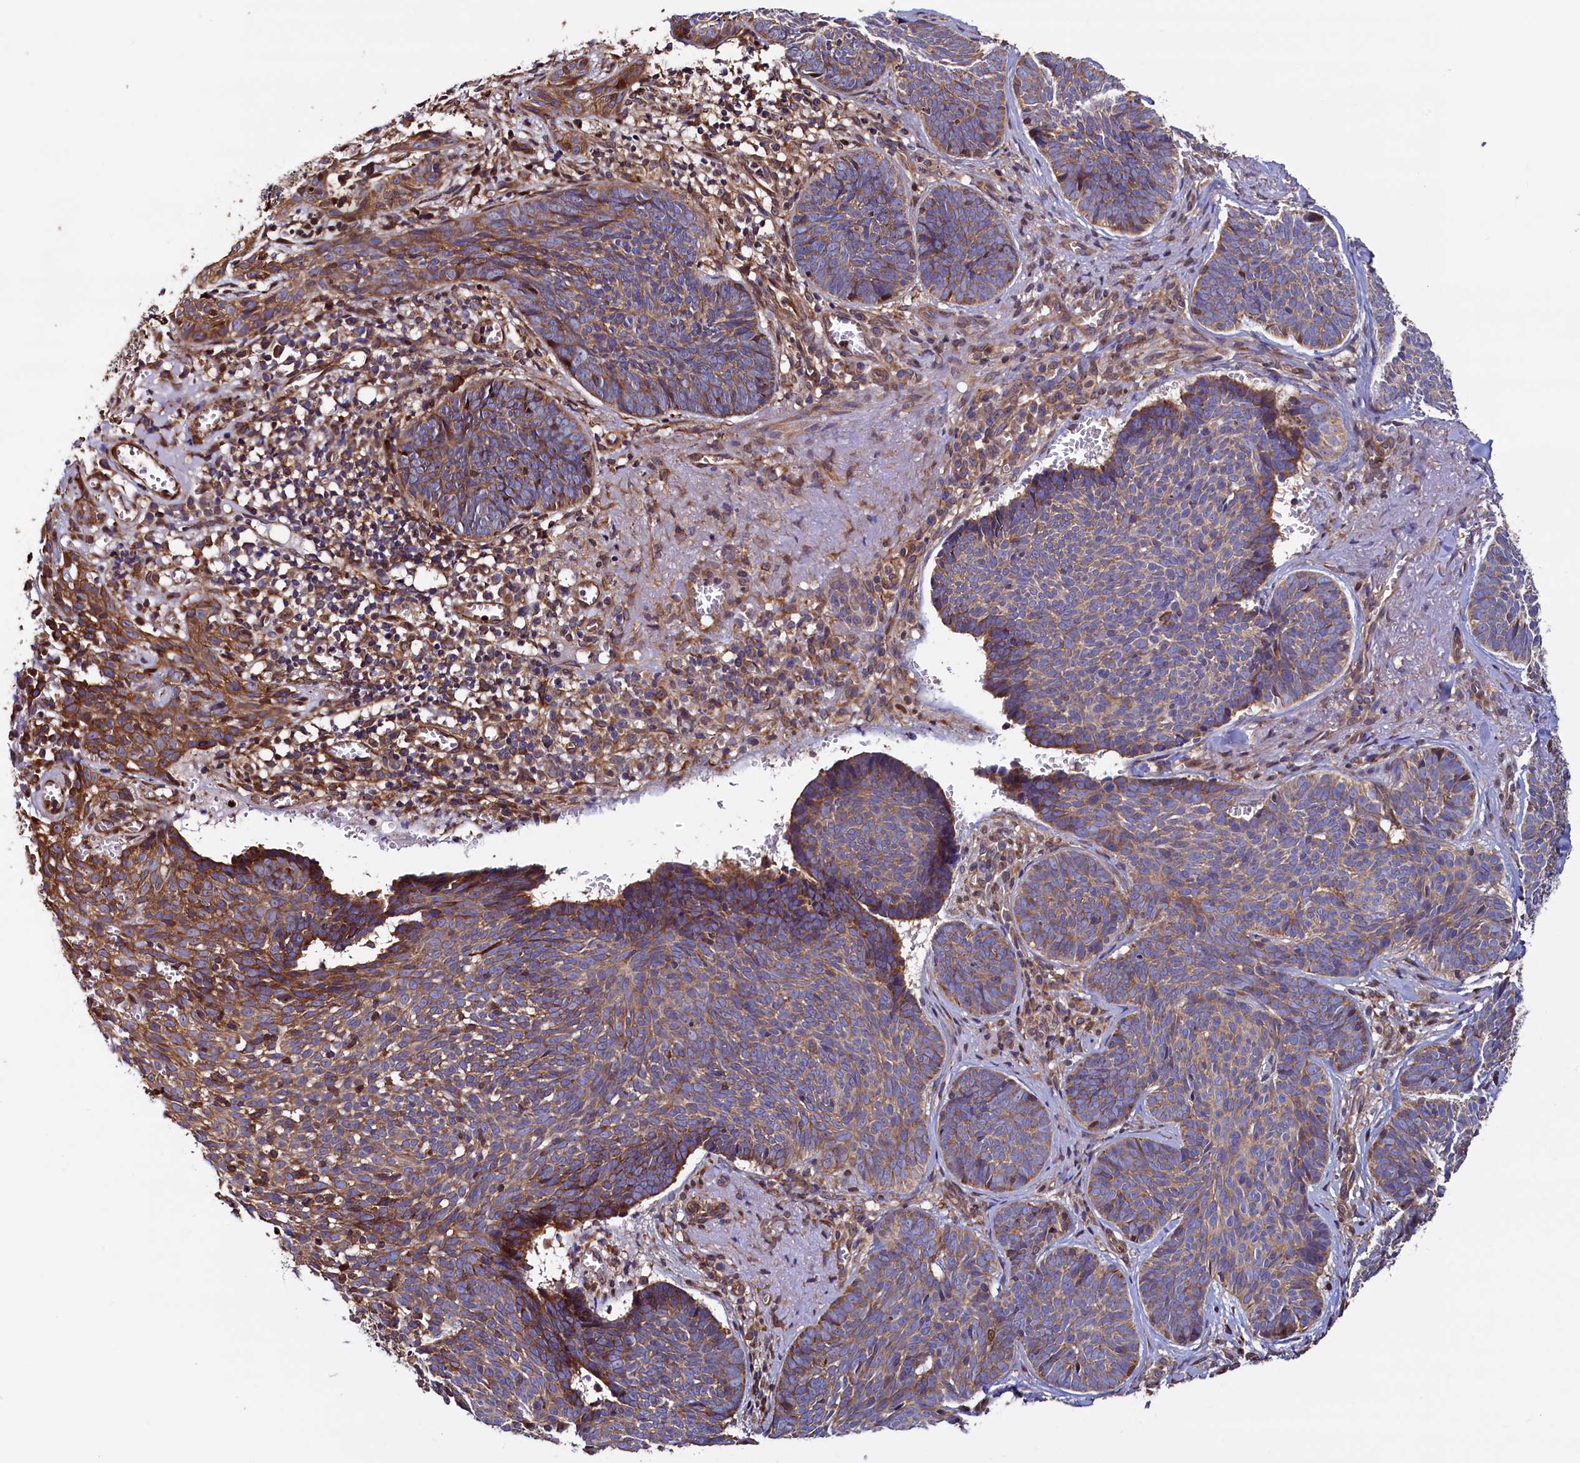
{"staining": {"intensity": "moderate", "quantity": "25%-75%", "location": "cytoplasmic/membranous"}, "tissue": "skin cancer", "cell_type": "Tumor cells", "image_type": "cancer", "snomed": [{"axis": "morphology", "description": "Basal cell carcinoma"}, {"axis": "topography", "description": "Skin"}], "caption": "A photomicrograph showing moderate cytoplasmic/membranous positivity in approximately 25%-75% of tumor cells in skin cancer (basal cell carcinoma), as visualized by brown immunohistochemical staining.", "gene": "ATXN2L", "patient": {"sex": "female", "age": 74}}